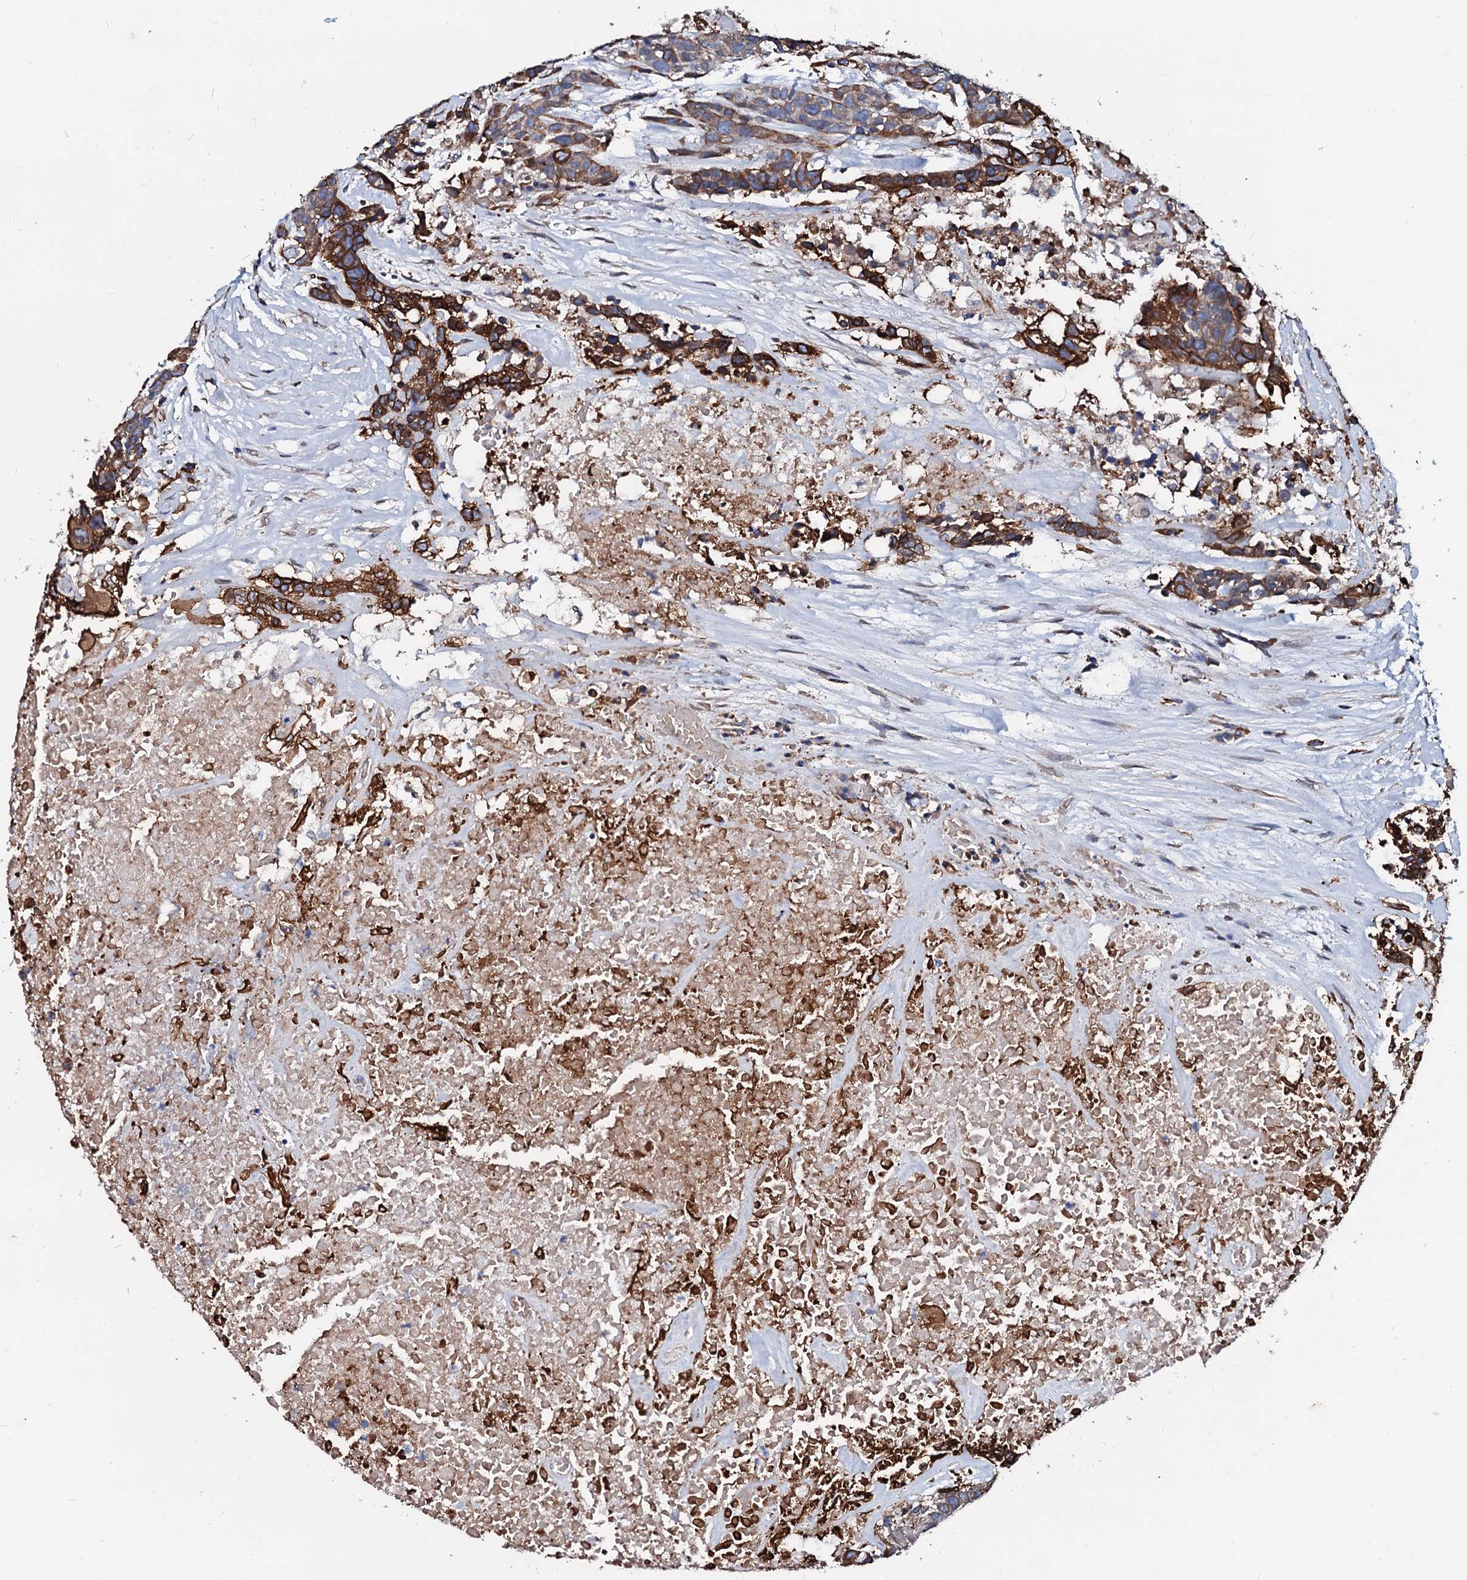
{"staining": {"intensity": "moderate", "quantity": ">75%", "location": "cytoplasmic/membranous"}, "tissue": "head and neck cancer", "cell_type": "Tumor cells", "image_type": "cancer", "snomed": [{"axis": "morphology", "description": "Squamous cell carcinoma, NOS"}, {"axis": "topography", "description": "Head-Neck"}], "caption": "There is medium levels of moderate cytoplasmic/membranous positivity in tumor cells of squamous cell carcinoma (head and neck), as demonstrated by immunohistochemical staining (brown color).", "gene": "NRP2", "patient": {"sex": "male", "age": 66}}